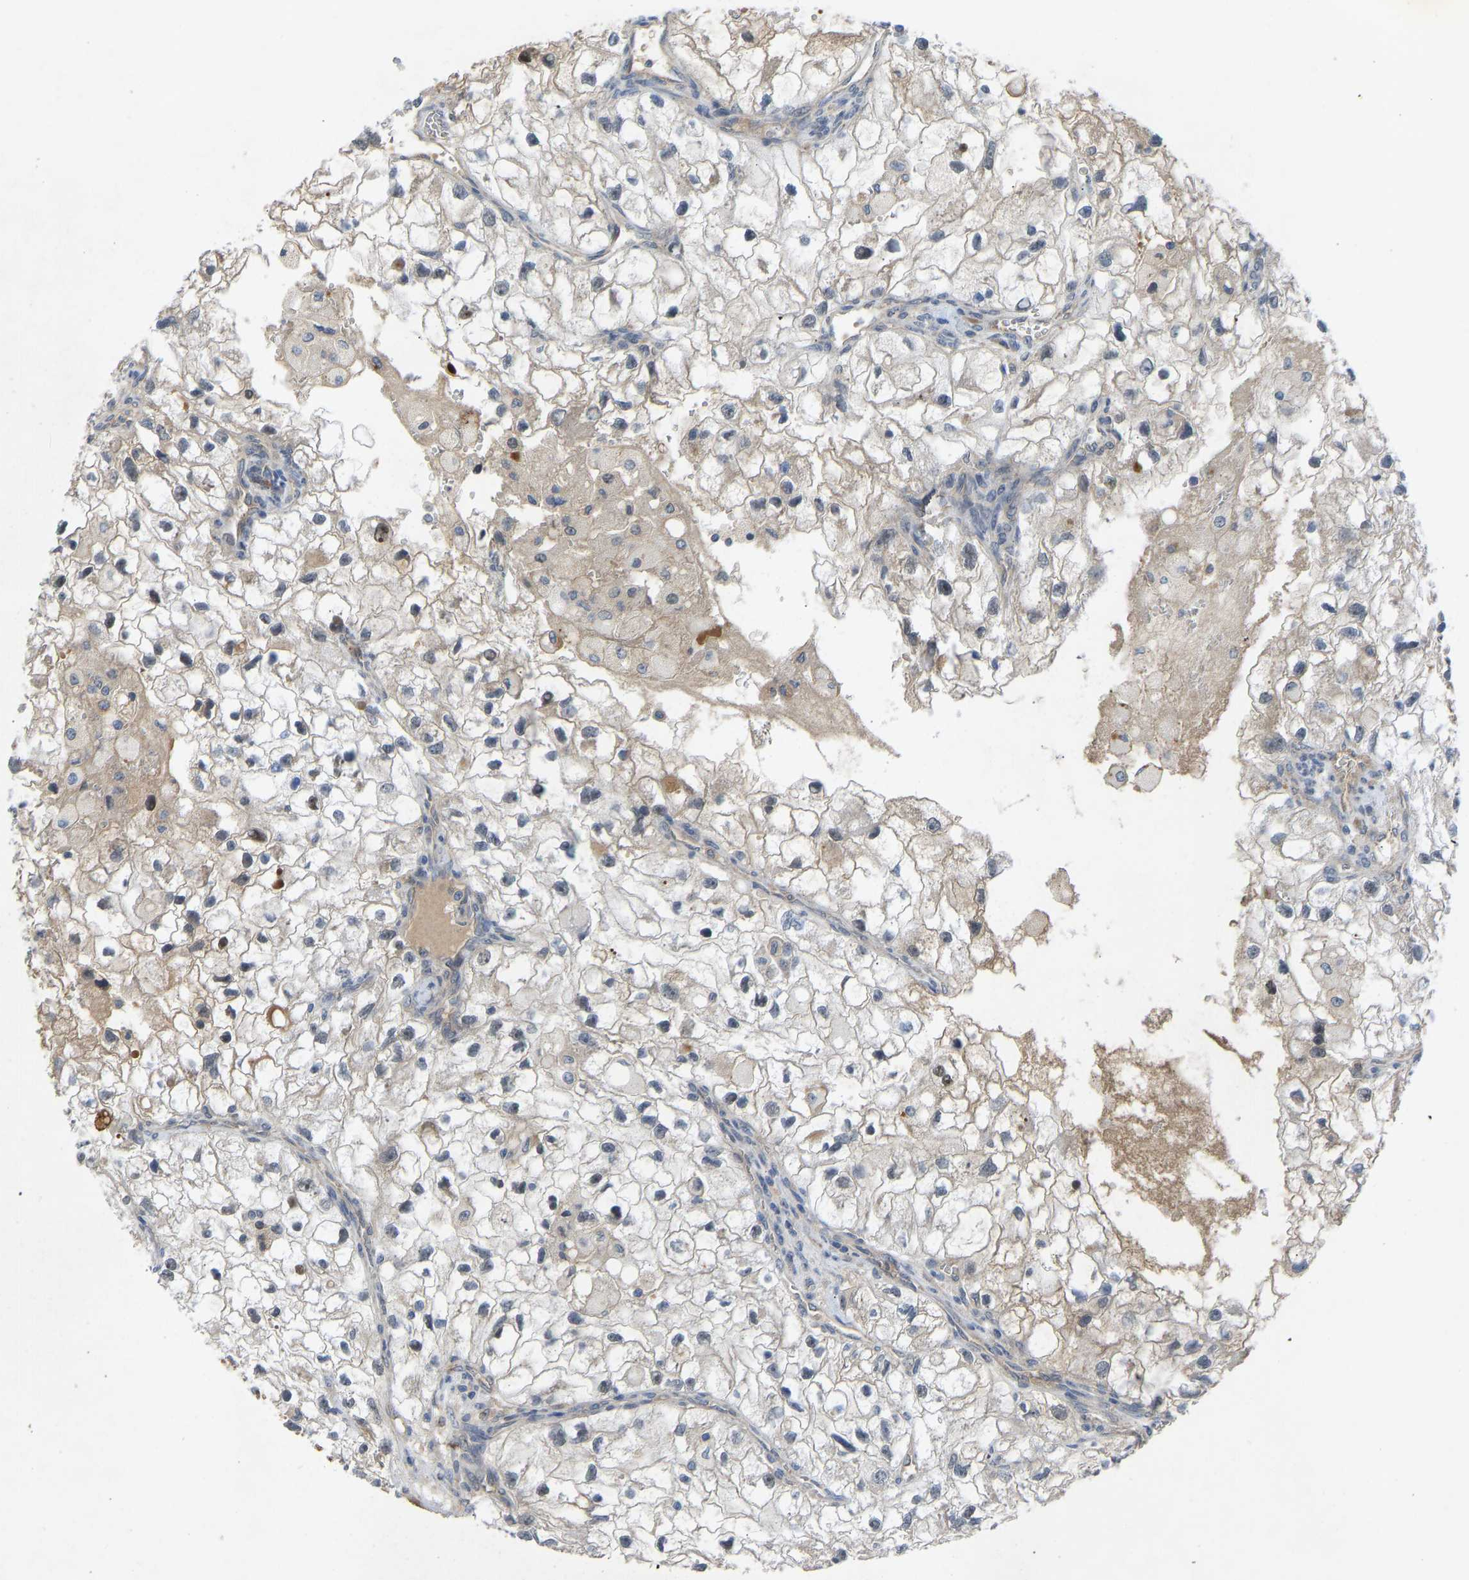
{"staining": {"intensity": "weak", "quantity": "<25%", "location": "cytoplasmic/membranous"}, "tissue": "renal cancer", "cell_type": "Tumor cells", "image_type": "cancer", "snomed": [{"axis": "morphology", "description": "Adenocarcinoma, NOS"}, {"axis": "topography", "description": "Kidney"}], "caption": "IHC histopathology image of human renal adenocarcinoma stained for a protein (brown), which reveals no positivity in tumor cells.", "gene": "ZNF251", "patient": {"sex": "female", "age": 70}}